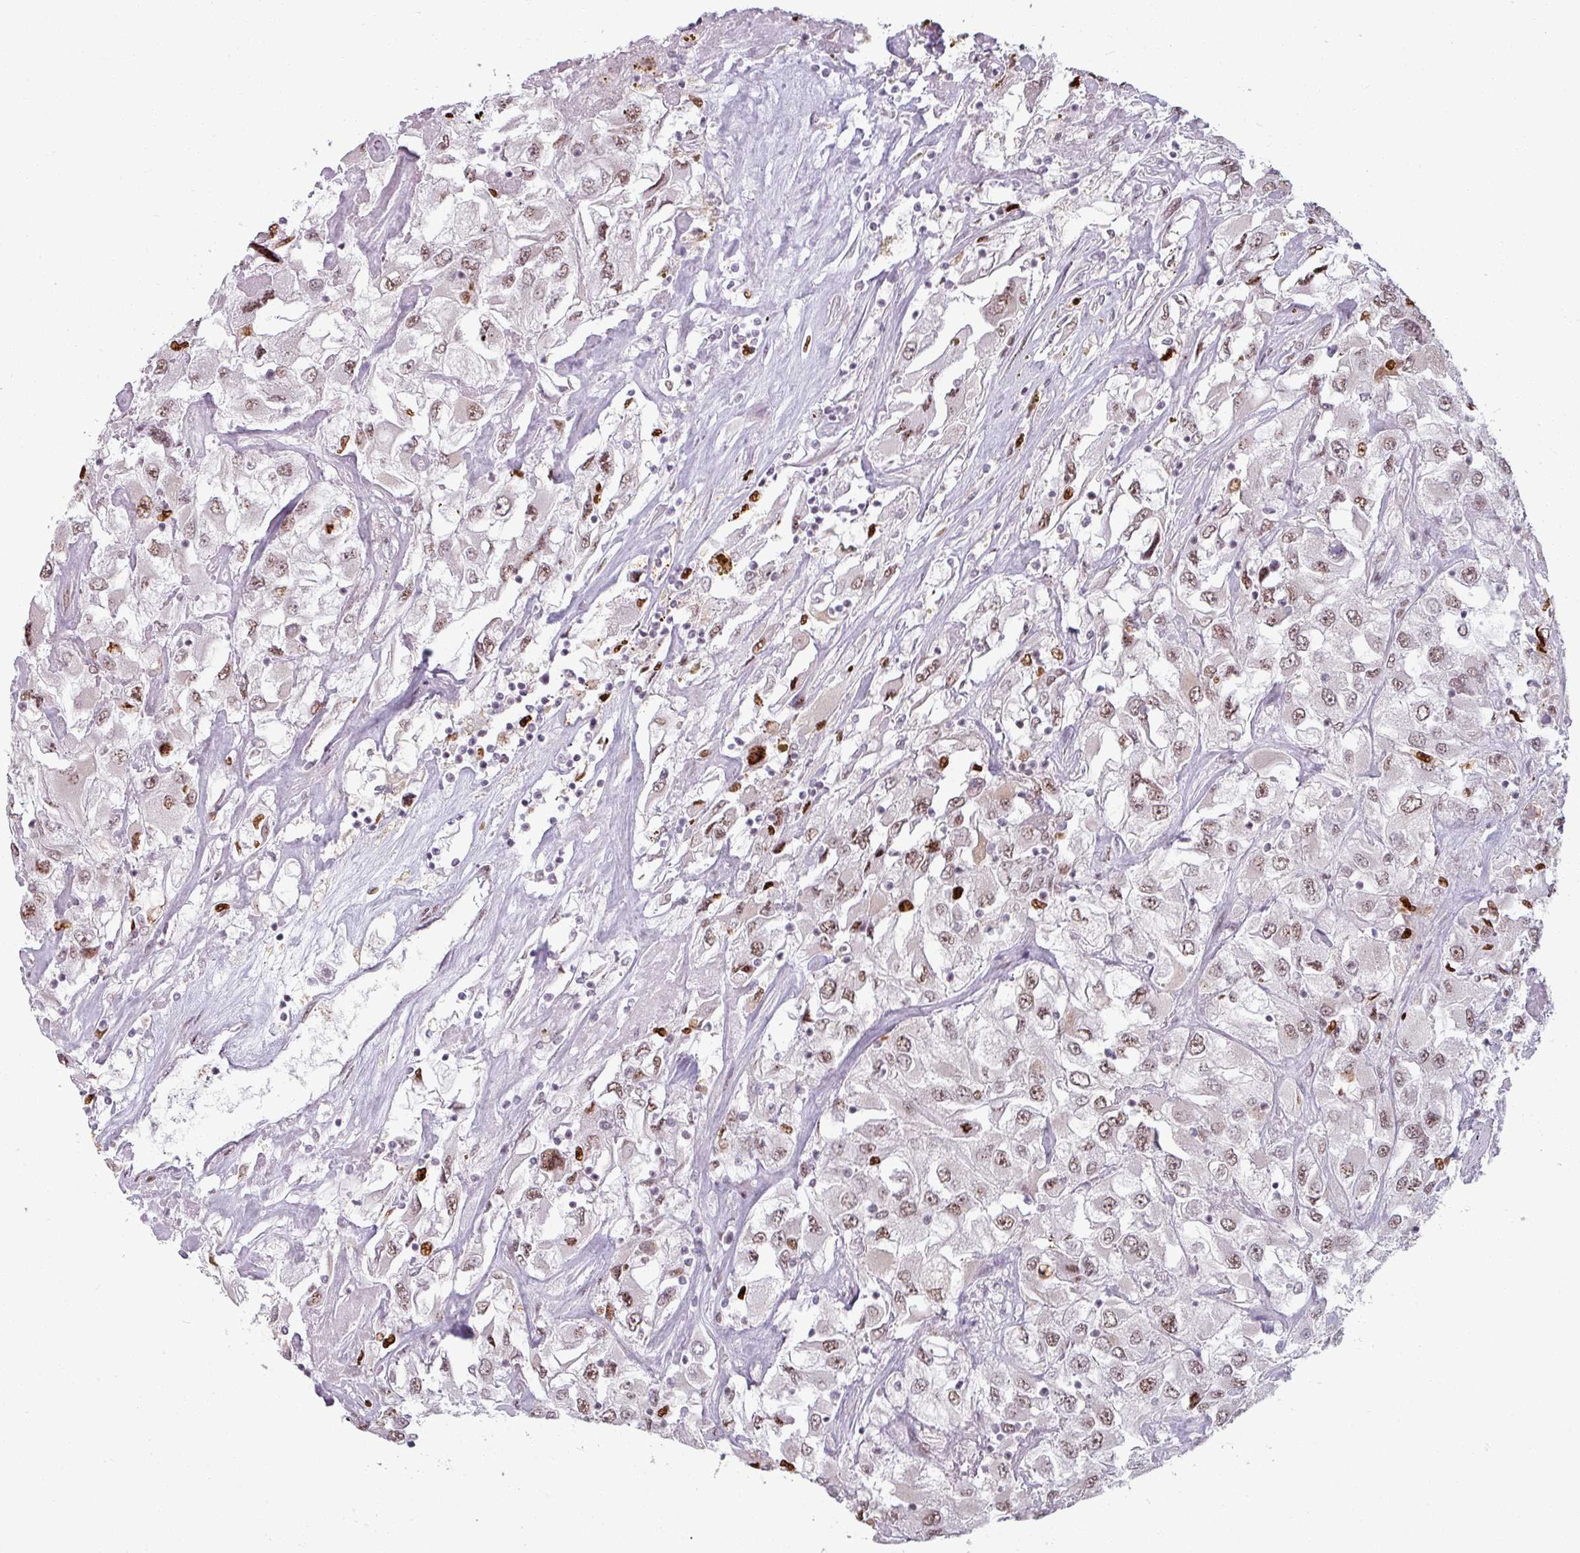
{"staining": {"intensity": "weak", "quantity": ">75%", "location": "nuclear"}, "tissue": "renal cancer", "cell_type": "Tumor cells", "image_type": "cancer", "snomed": [{"axis": "morphology", "description": "Adenocarcinoma, NOS"}, {"axis": "topography", "description": "Kidney"}], "caption": "The photomicrograph reveals staining of renal adenocarcinoma, revealing weak nuclear protein expression (brown color) within tumor cells.", "gene": "NCOR1", "patient": {"sex": "female", "age": 52}}